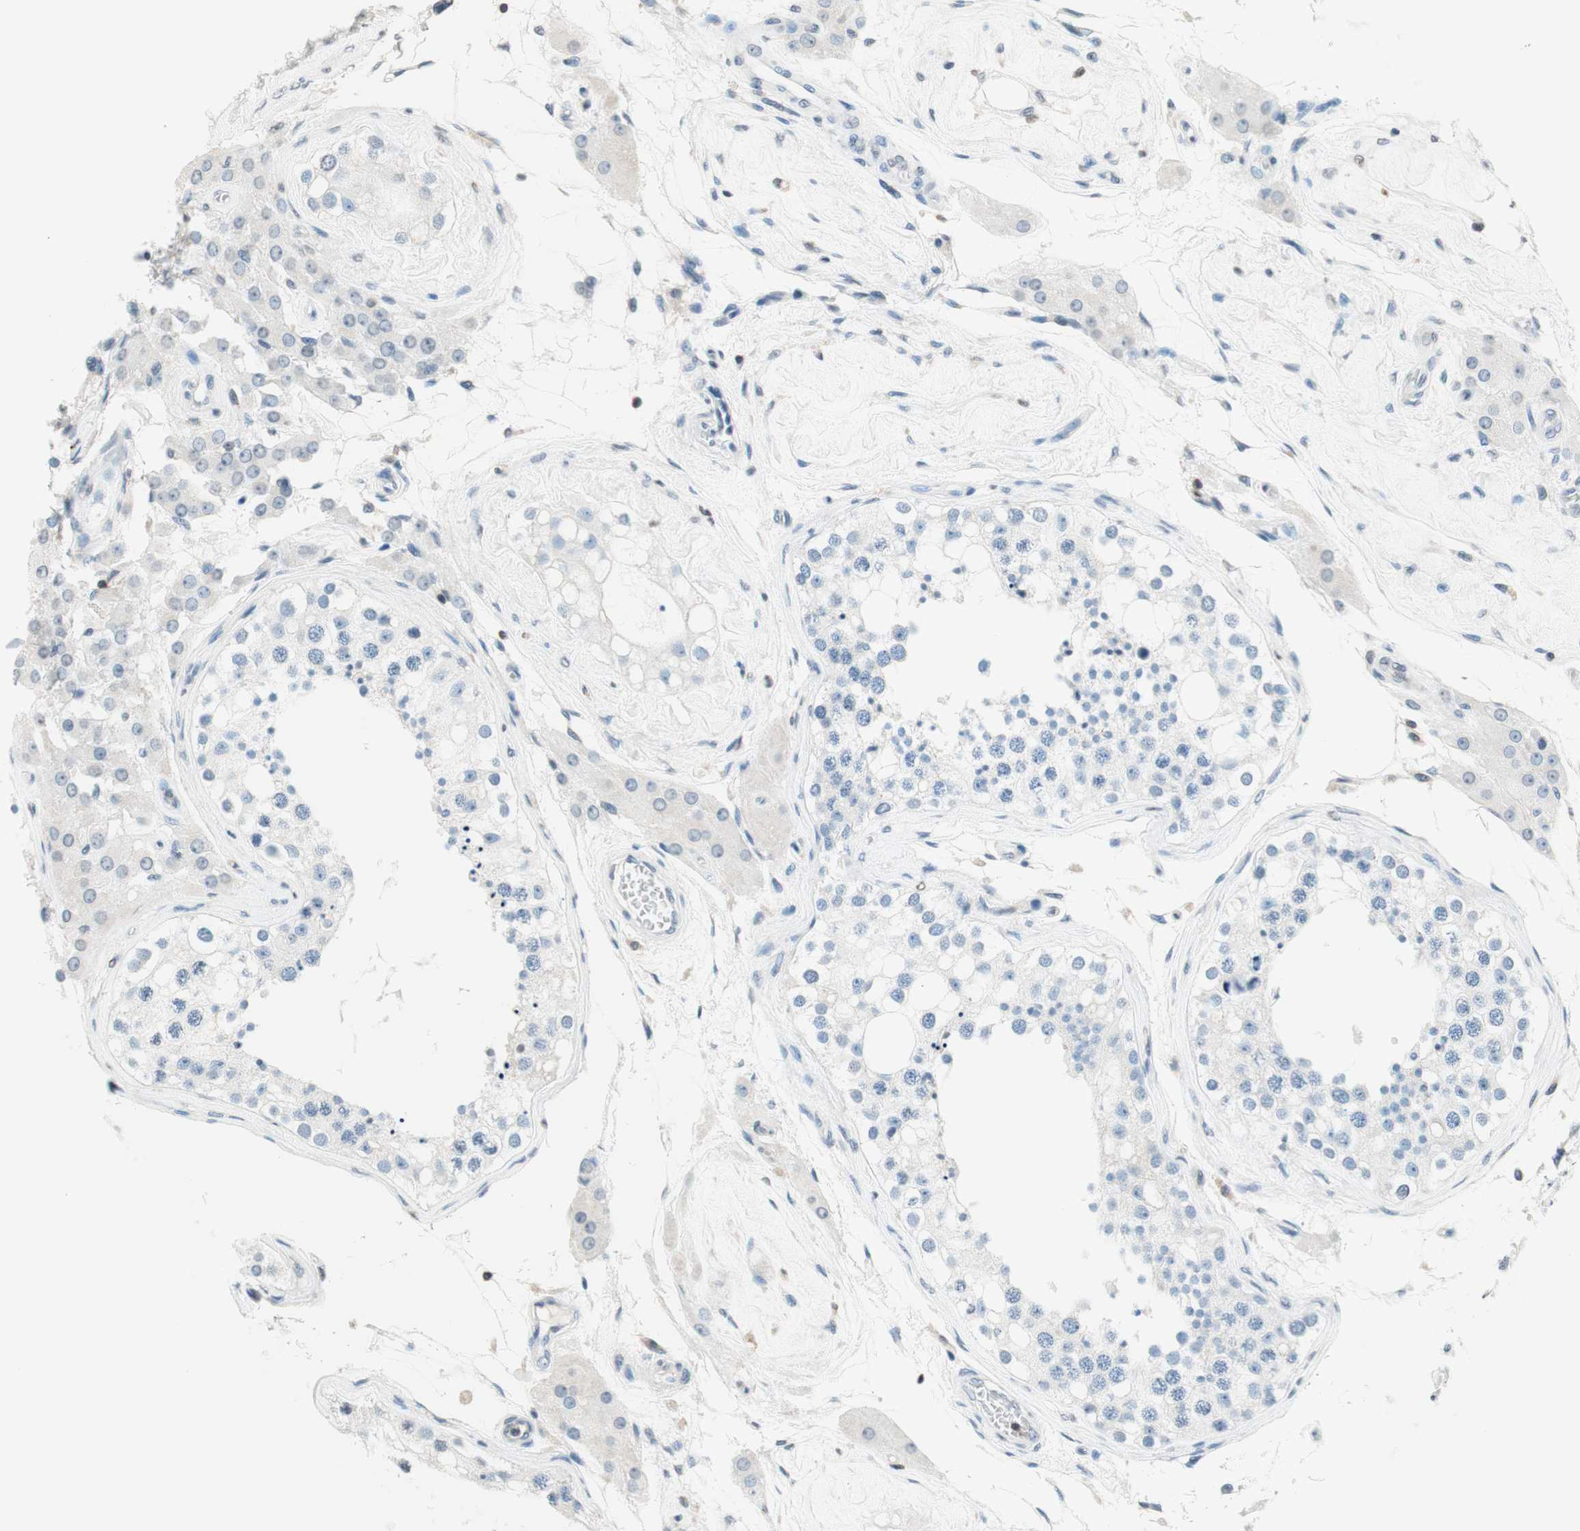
{"staining": {"intensity": "negative", "quantity": "none", "location": "none"}, "tissue": "testis", "cell_type": "Cells in seminiferous ducts", "image_type": "normal", "snomed": [{"axis": "morphology", "description": "Normal tissue, NOS"}, {"axis": "topography", "description": "Testis"}], "caption": "The image exhibits no significant positivity in cells in seminiferous ducts of testis. (Brightfield microscopy of DAB immunohistochemistry (IHC) at high magnification).", "gene": "WIPF1", "patient": {"sex": "male", "age": 68}}